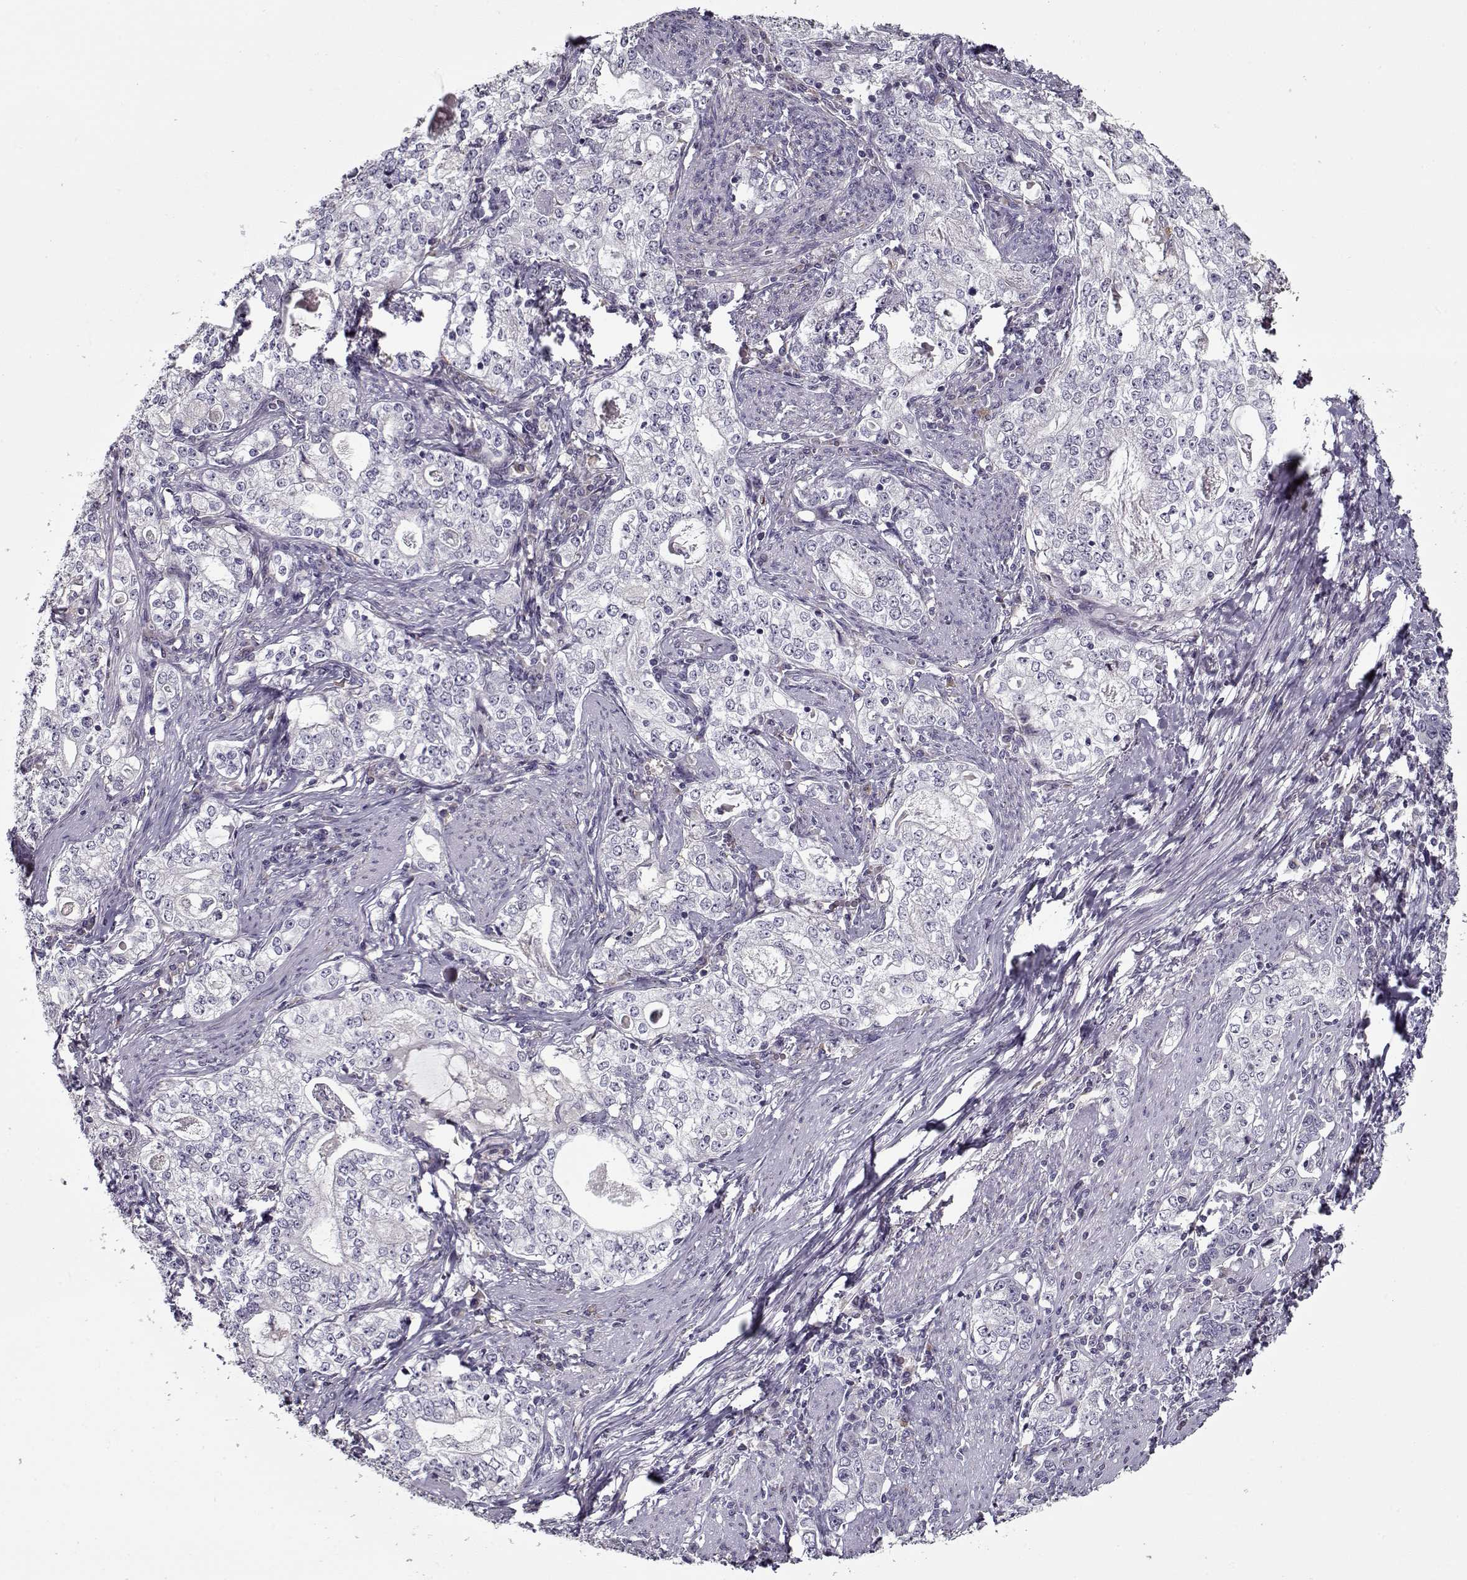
{"staining": {"intensity": "negative", "quantity": "none", "location": "none"}, "tissue": "stomach cancer", "cell_type": "Tumor cells", "image_type": "cancer", "snomed": [{"axis": "morphology", "description": "Adenocarcinoma, NOS"}, {"axis": "topography", "description": "Stomach, lower"}], "caption": "Immunohistochemical staining of human stomach cancer (adenocarcinoma) displays no significant expression in tumor cells.", "gene": "SEC16B", "patient": {"sex": "female", "age": 72}}